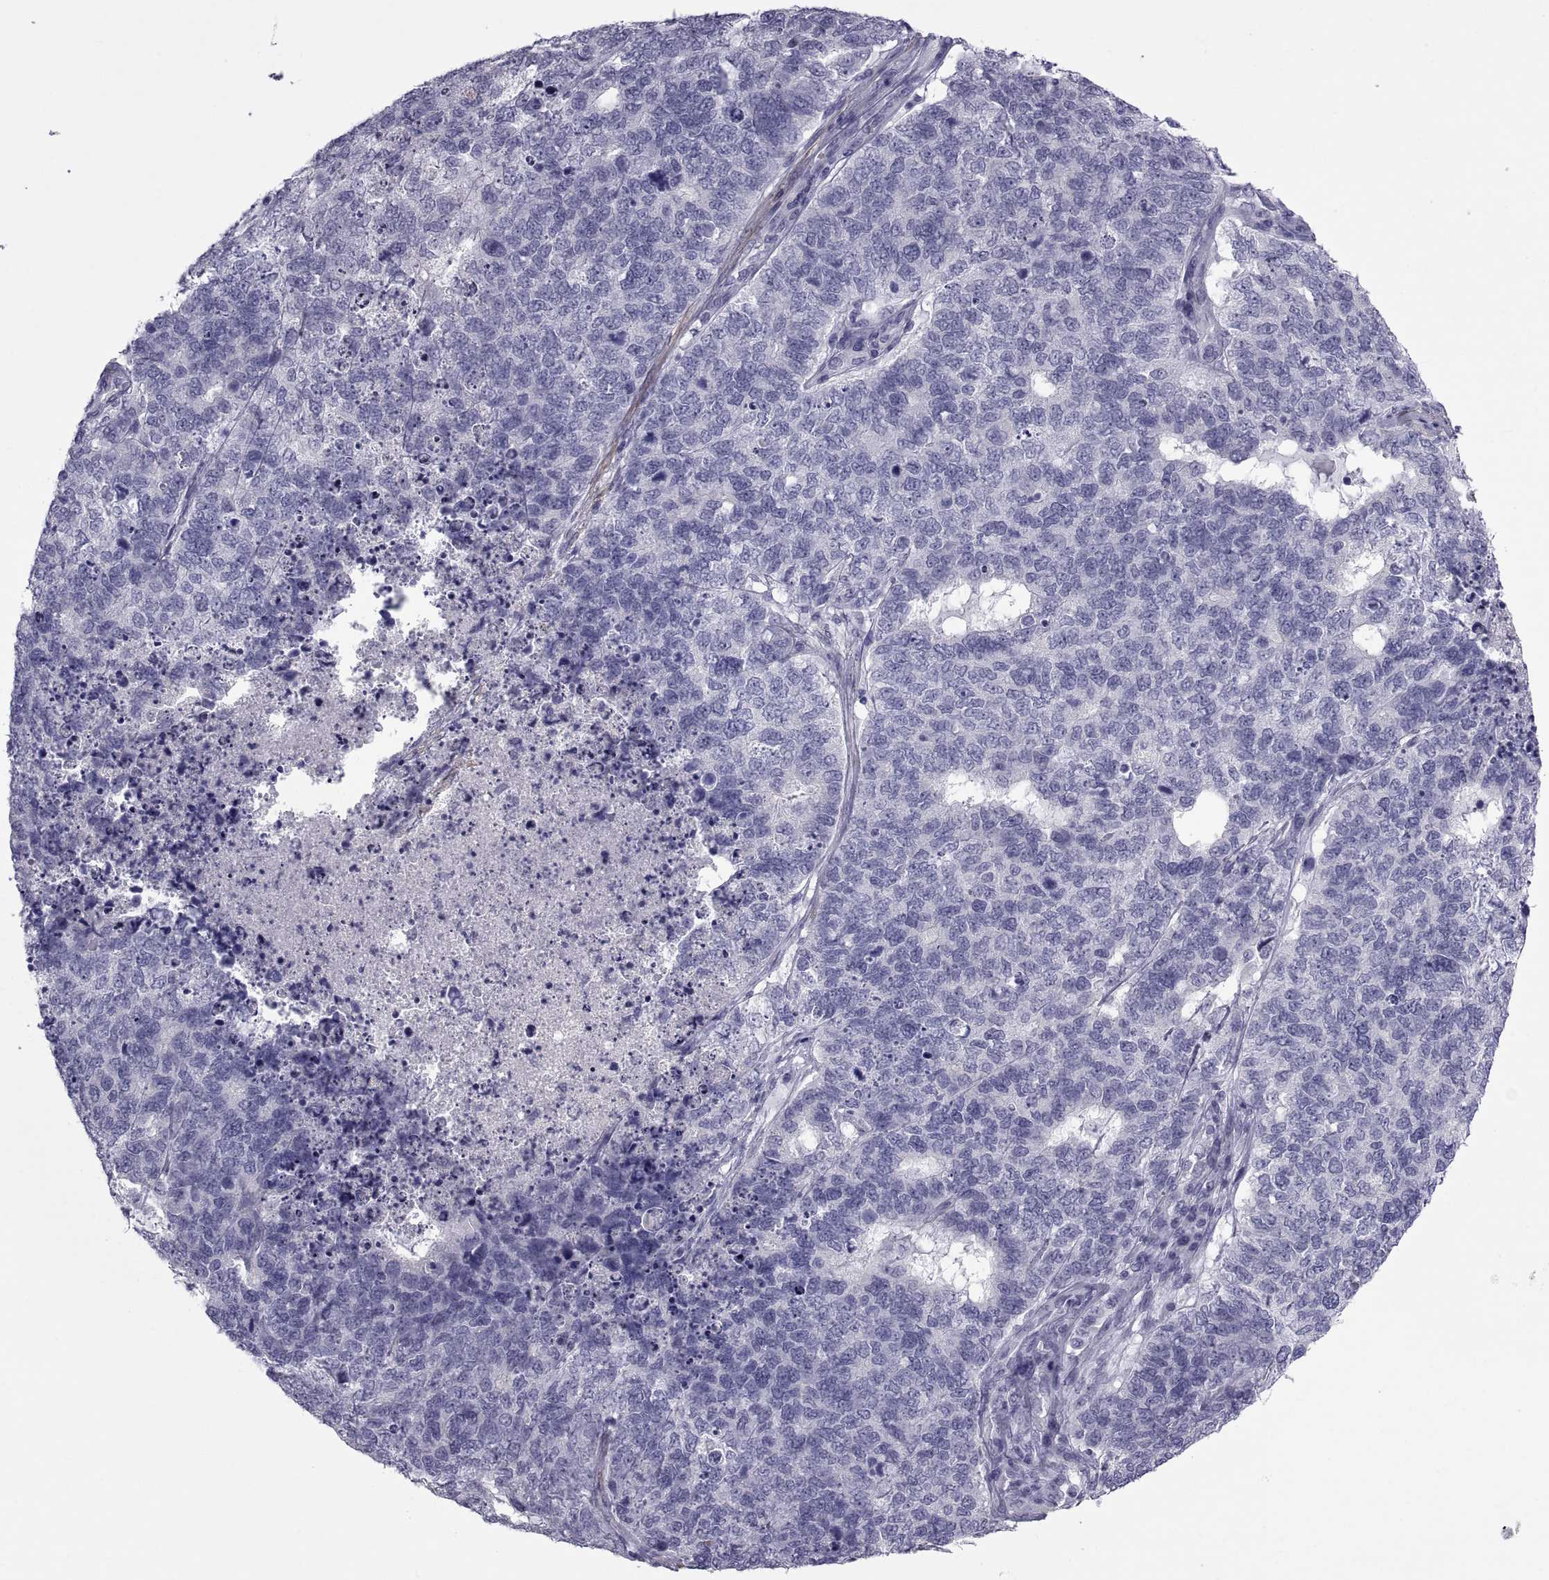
{"staining": {"intensity": "negative", "quantity": "none", "location": "none"}, "tissue": "cervical cancer", "cell_type": "Tumor cells", "image_type": "cancer", "snomed": [{"axis": "morphology", "description": "Squamous cell carcinoma, NOS"}, {"axis": "topography", "description": "Cervix"}], "caption": "Cervical cancer was stained to show a protein in brown. There is no significant staining in tumor cells.", "gene": "MAGEB1", "patient": {"sex": "female", "age": 63}}